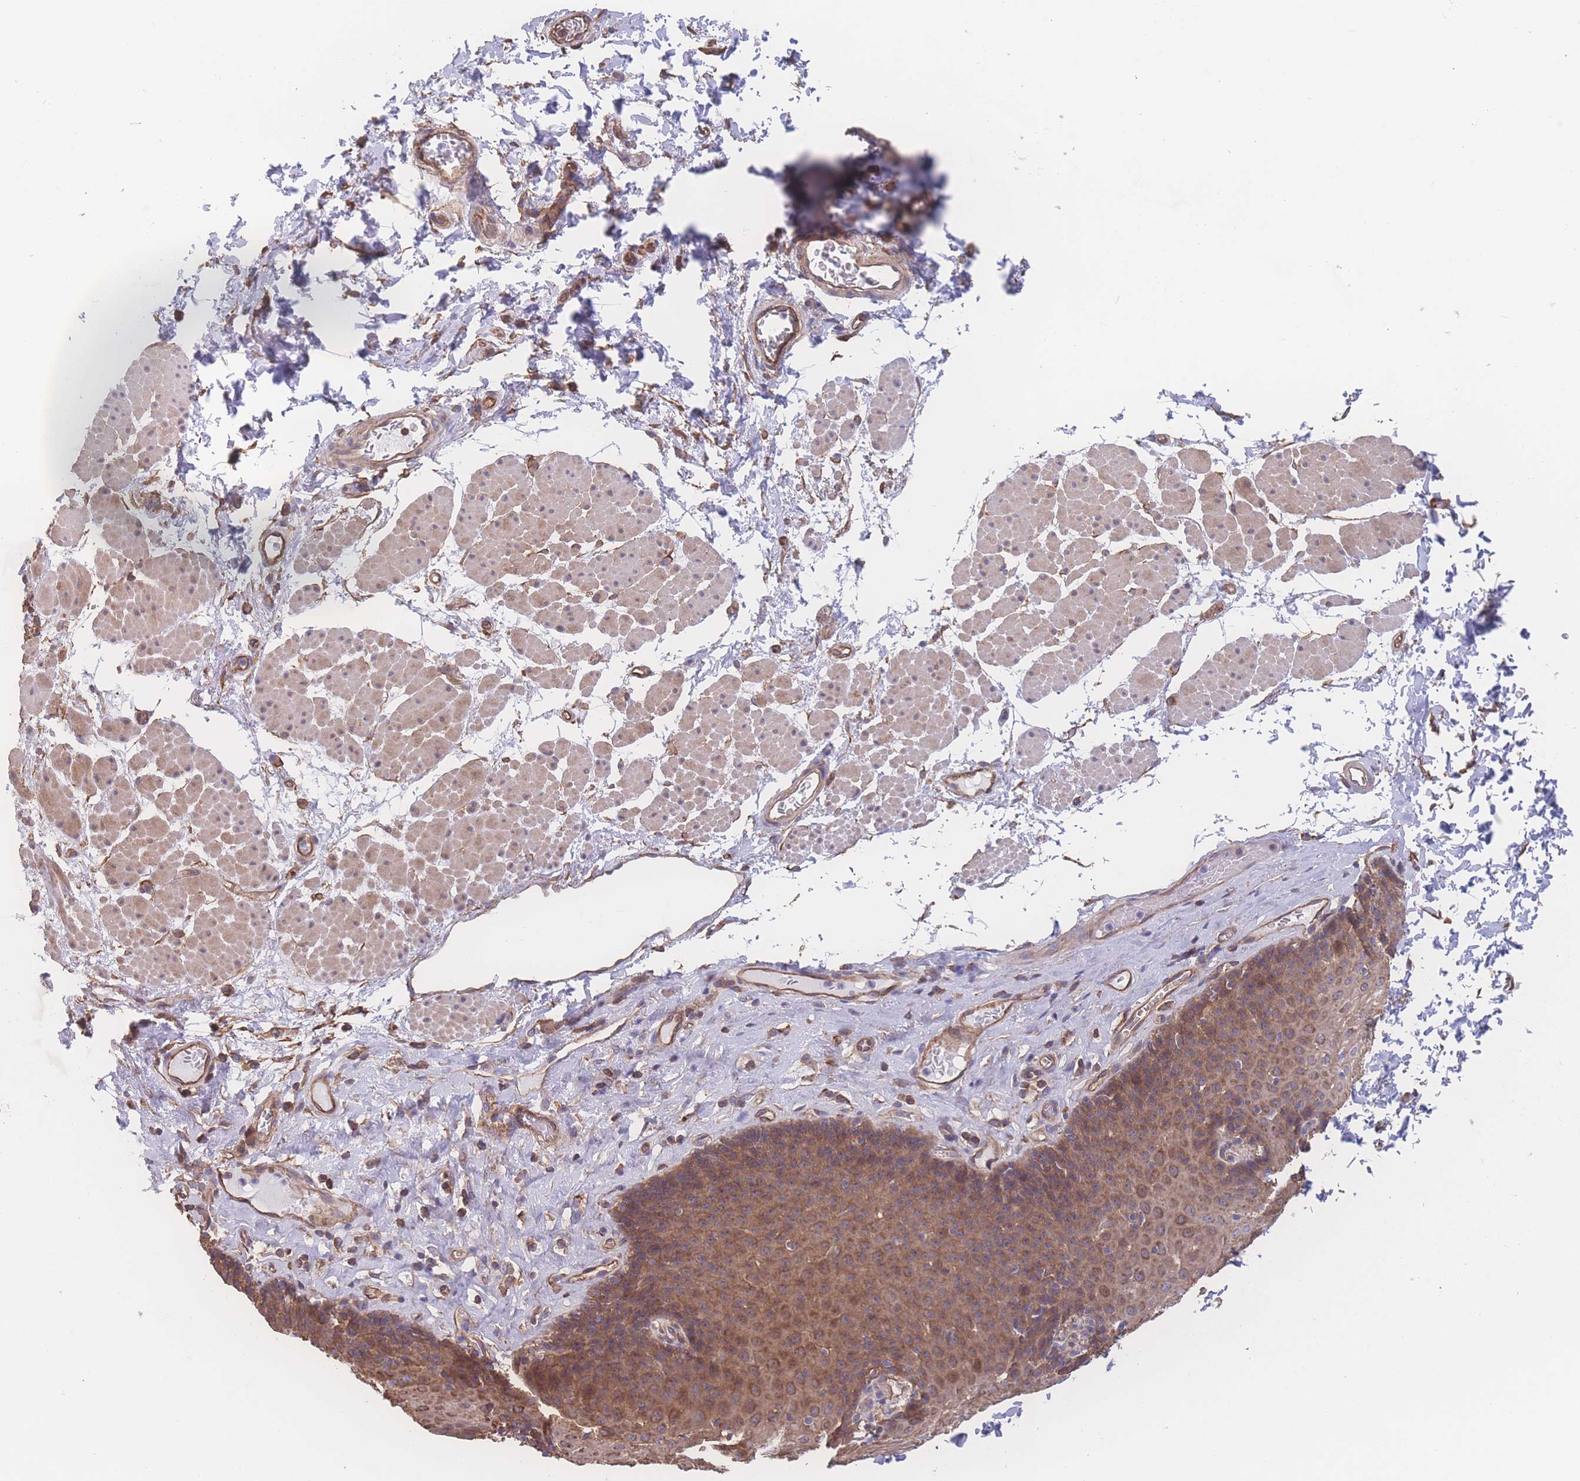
{"staining": {"intensity": "moderate", "quantity": ">75%", "location": "cytoplasmic/membranous"}, "tissue": "esophagus", "cell_type": "Squamous epithelial cells", "image_type": "normal", "snomed": [{"axis": "morphology", "description": "Normal tissue, NOS"}, {"axis": "topography", "description": "Esophagus"}], "caption": "The histopathology image reveals staining of normal esophagus, revealing moderate cytoplasmic/membranous protein positivity (brown color) within squamous epithelial cells. (brown staining indicates protein expression, while blue staining denotes nuclei).", "gene": "CFAP97", "patient": {"sex": "female", "age": 66}}